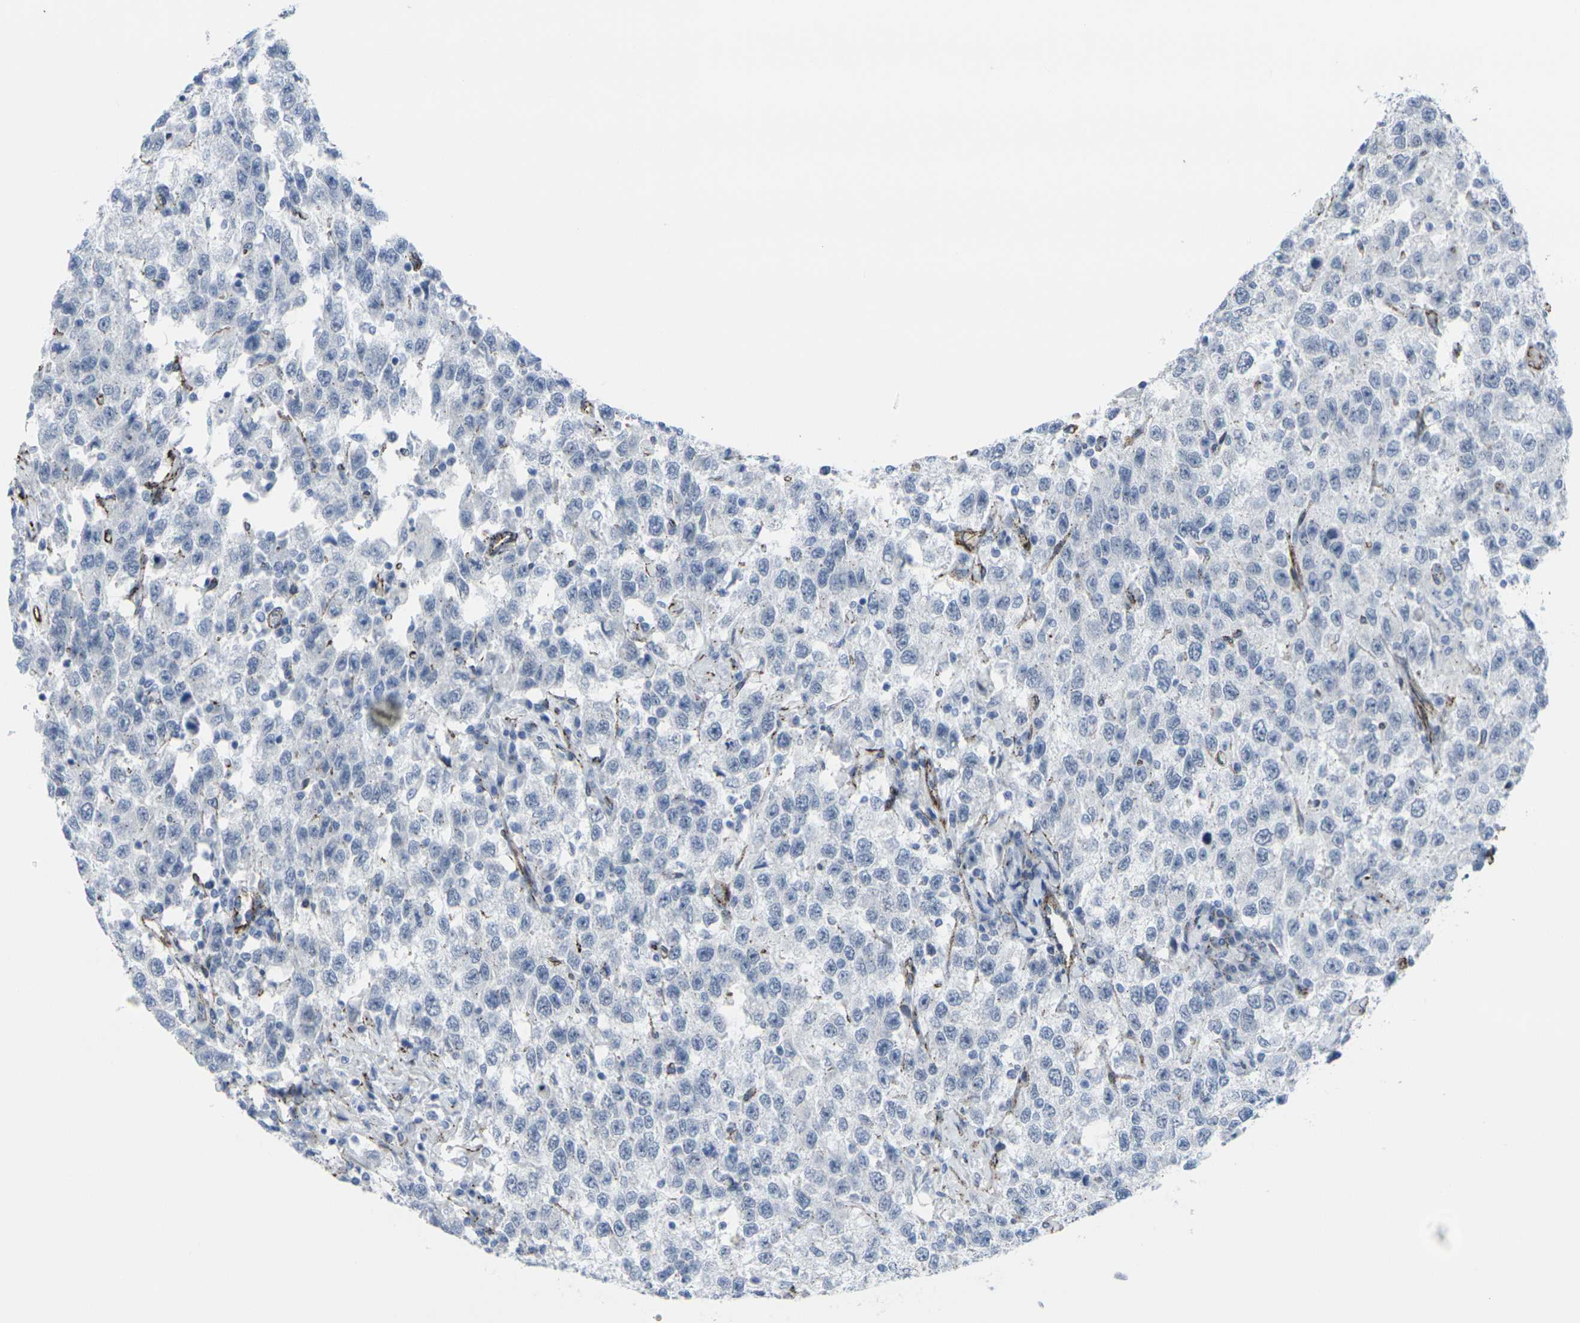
{"staining": {"intensity": "negative", "quantity": "none", "location": "none"}, "tissue": "testis cancer", "cell_type": "Tumor cells", "image_type": "cancer", "snomed": [{"axis": "morphology", "description": "Seminoma, NOS"}, {"axis": "topography", "description": "Testis"}], "caption": "Immunohistochemical staining of human seminoma (testis) demonstrates no significant expression in tumor cells.", "gene": "CDH11", "patient": {"sex": "male", "age": 41}}